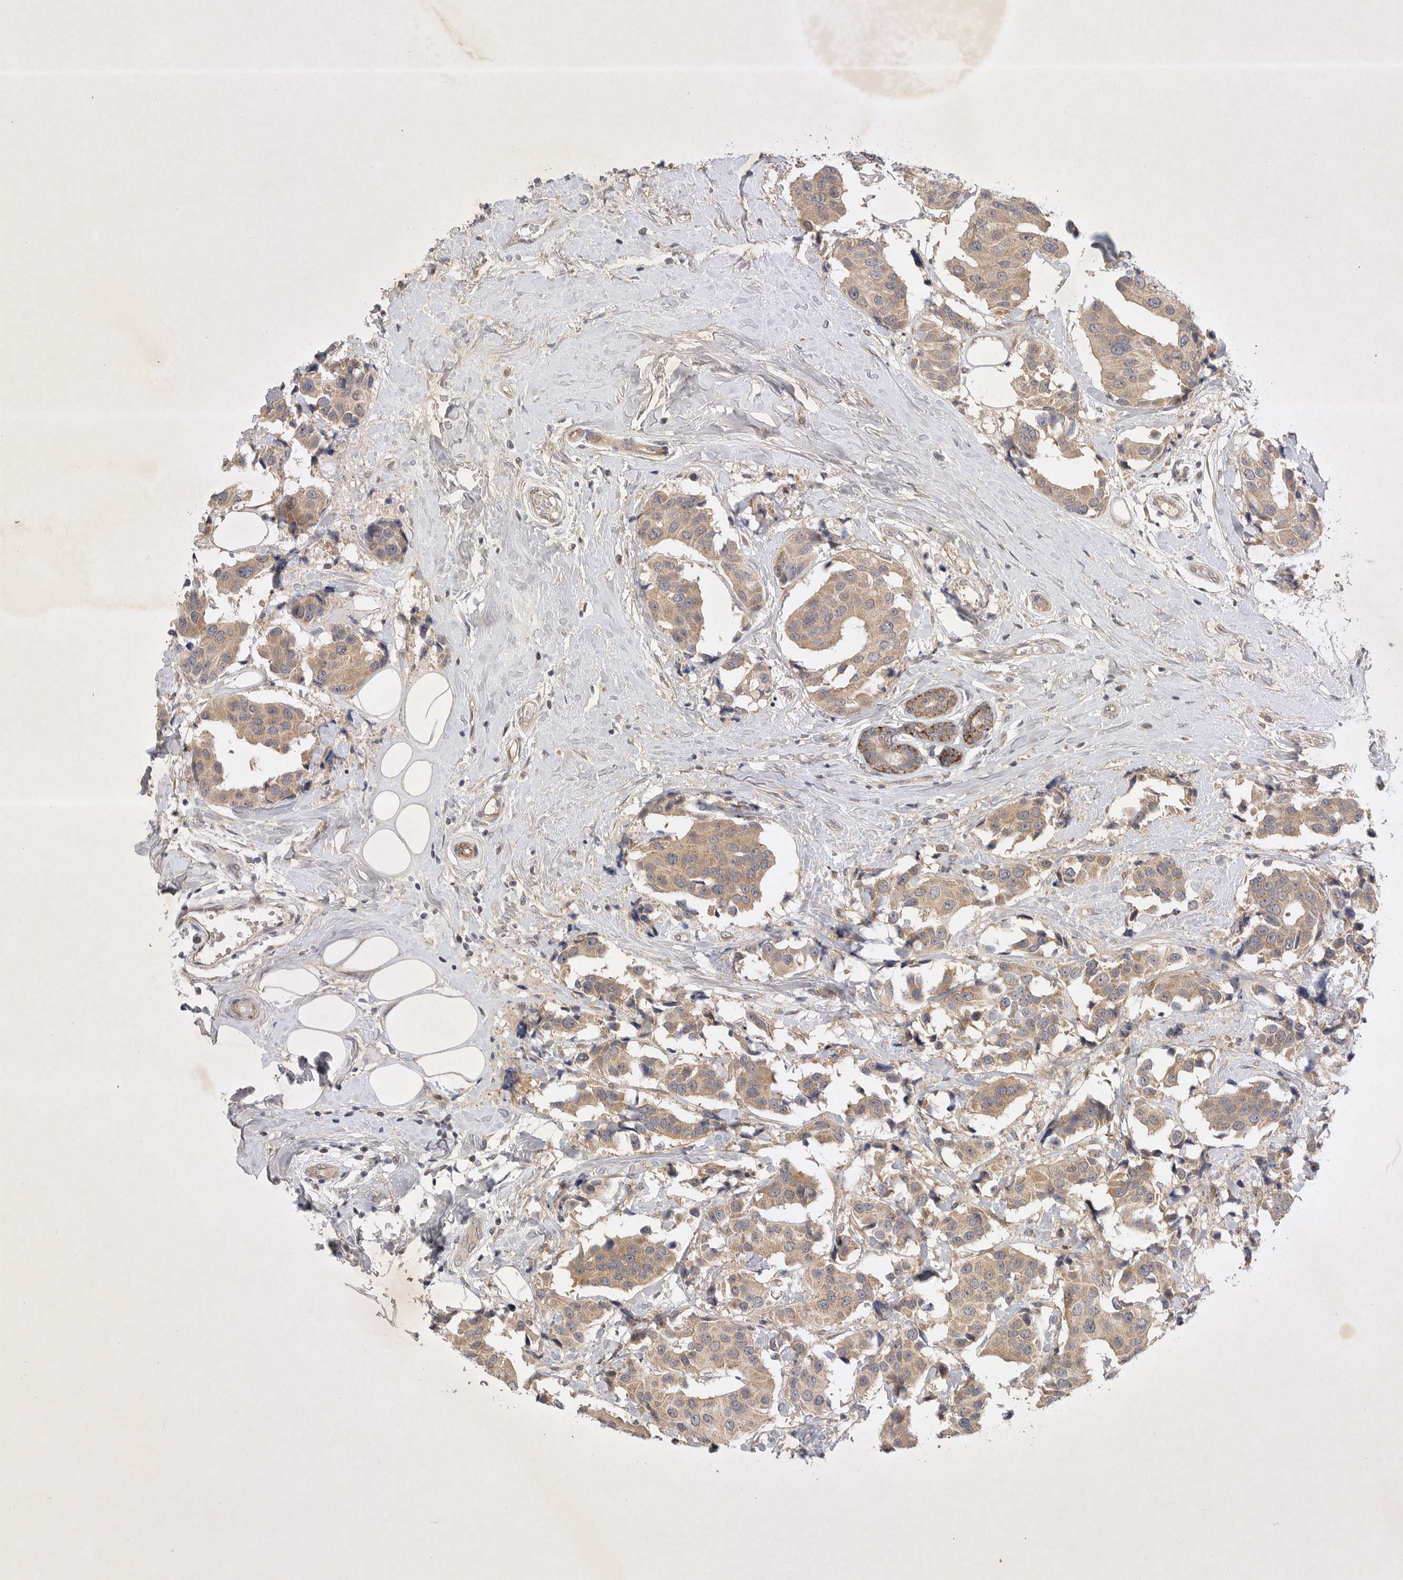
{"staining": {"intensity": "moderate", "quantity": ">75%", "location": "cytoplasmic/membranous"}, "tissue": "breast cancer", "cell_type": "Tumor cells", "image_type": "cancer", "snomed": [{"axis": "morphology", "description": "Normal tissue, NOS"}, {"axis": "morphology", "description": "Duct carcinoma"}, {"axis": "topography", "description": "Breast"}], "caption": "Protein expression analysis of human breast cancer reveals moderate cytoplasmic/membranous positivity in approximately >75% of tumor cells. Using DAB (brown) and hematoxylin (blue) stains, captured at high magnification using brightfield microscopy.", "gene": "PTPDC1", "patient": {"sex": "female", "age": 39}}